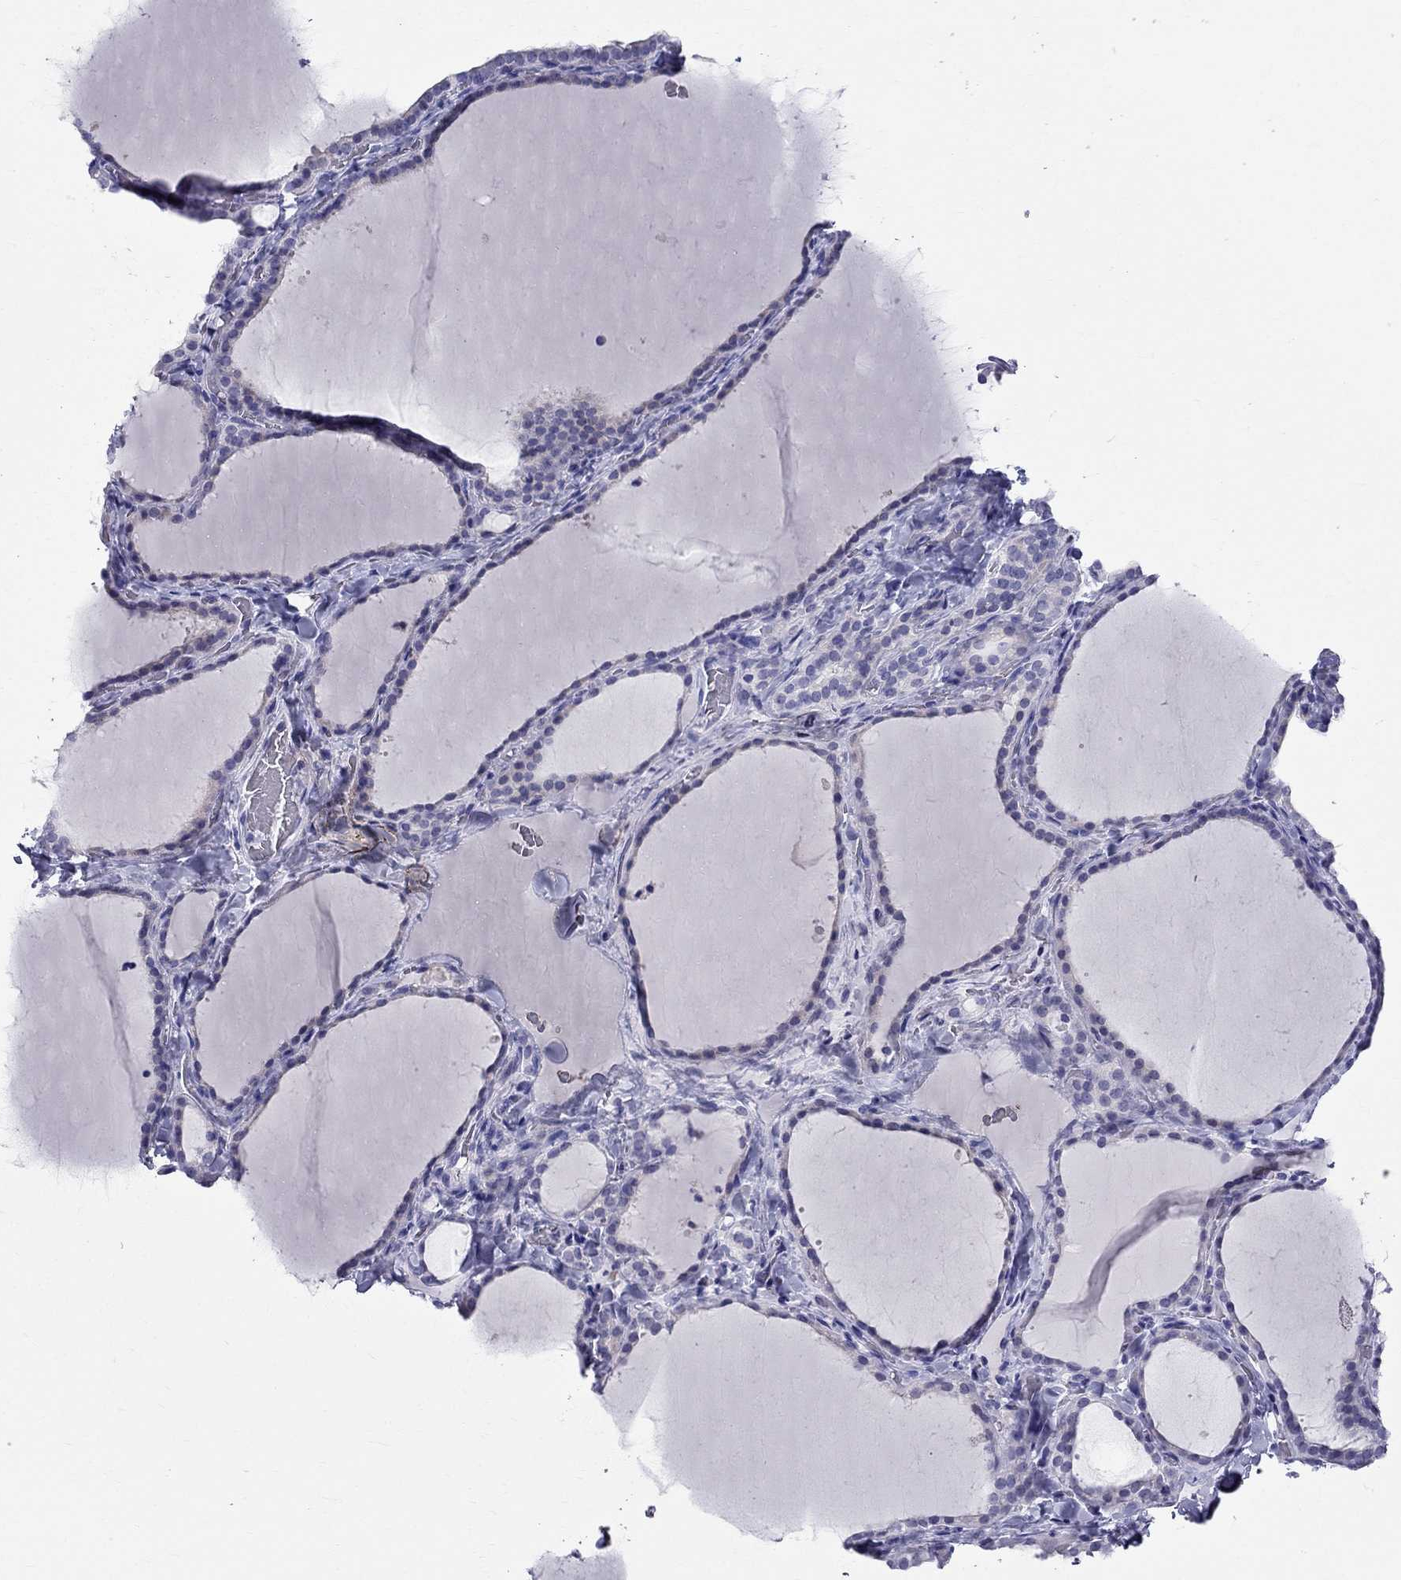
{"staining": {"intensity": "negative", "quantity": "none", "location": "none"}, "tissue": "thyroid gland", "cell_type": "Glandular cells", "image_type": "normal", "snomed": [{"axis": "morphology", "description": "Normal tissue, NOS"}, {"axis": "topography", "description": "Thyroid gland"}], "caption": "Immunohistochemical staining of unremarkable thyroid gland displays no significant expression in glandular cells.", "gene": "DNAAF6", "patient": {"sex": "female", "age": 22}}